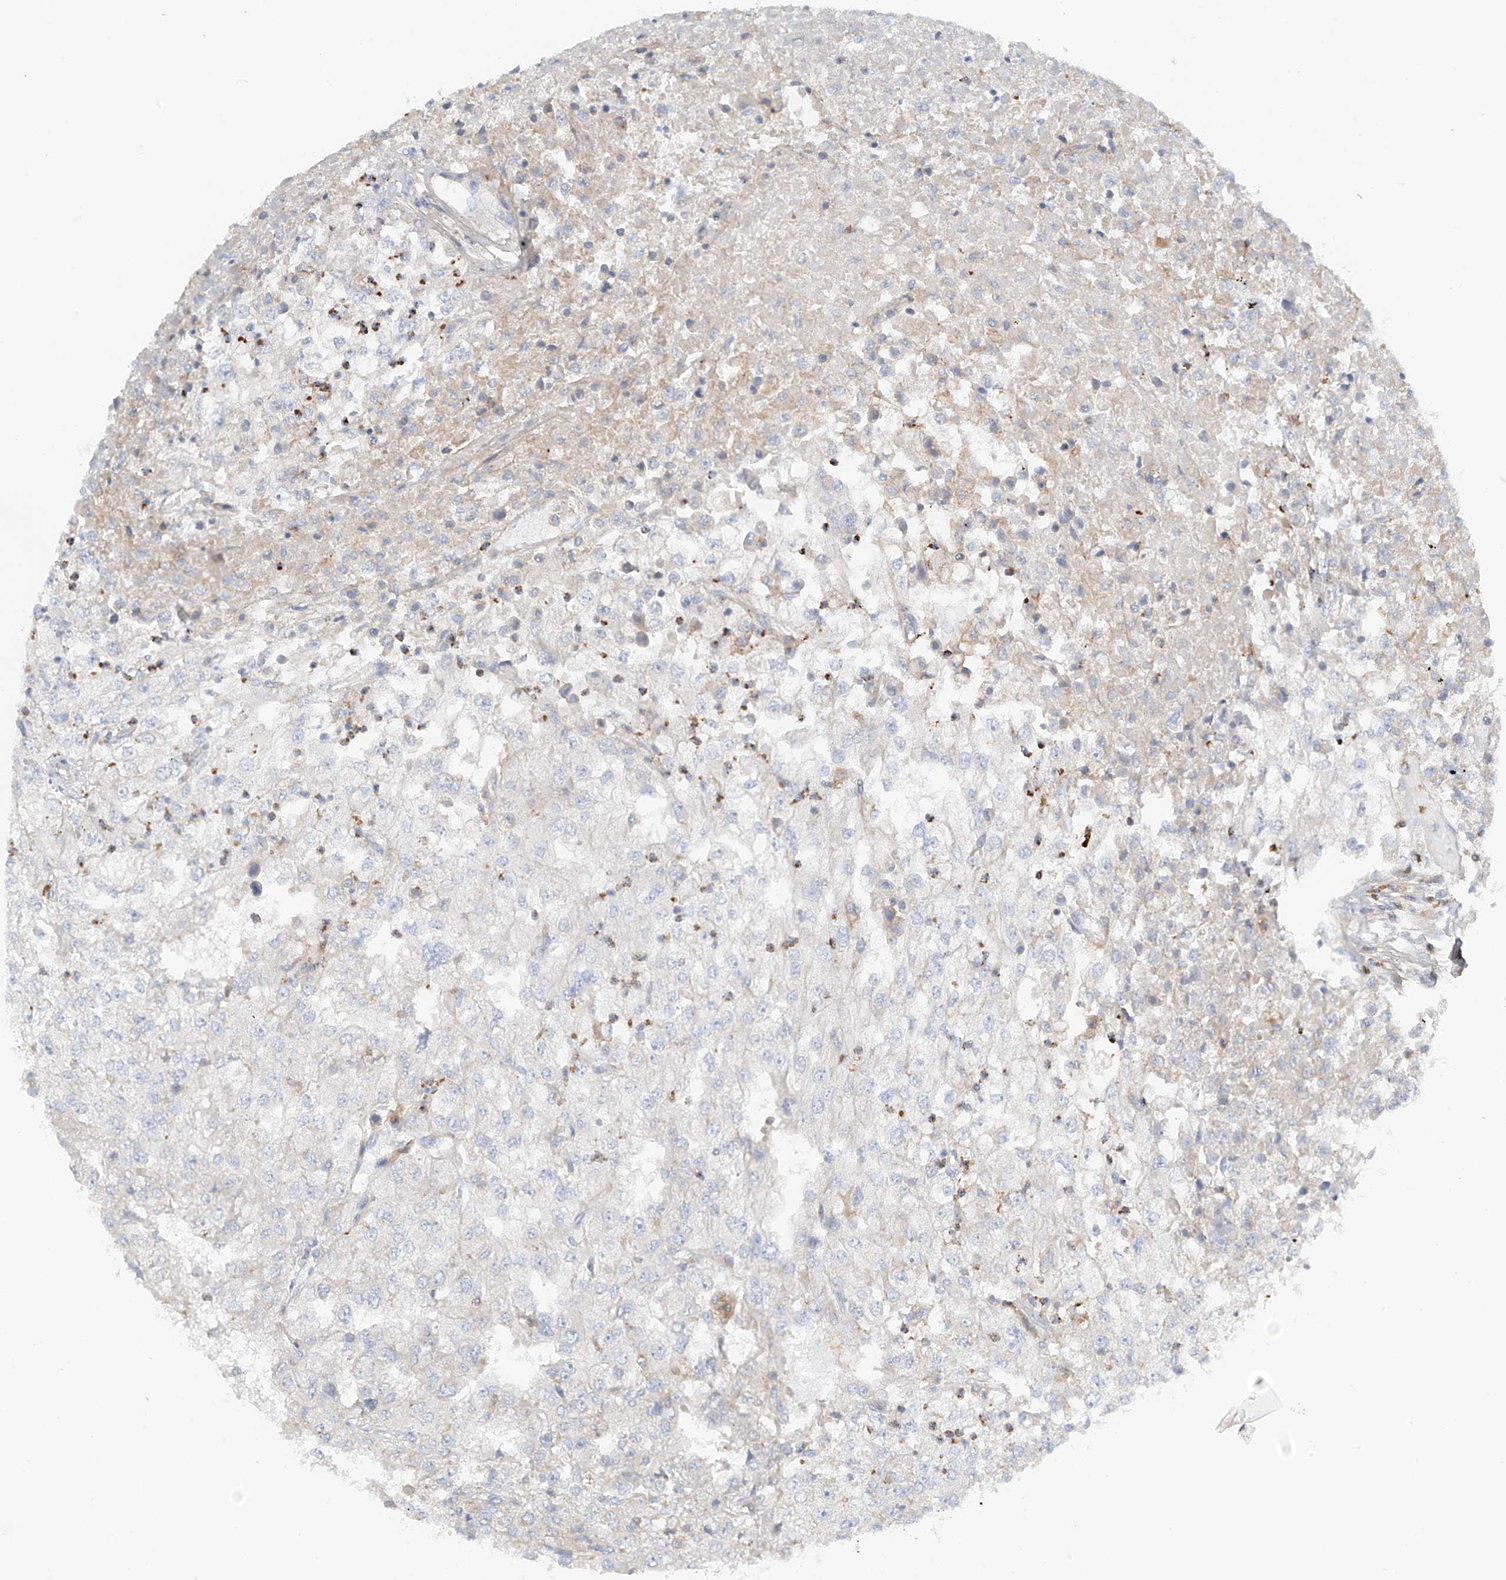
{"staining": {"intensity": "negative", "quantity": "none", "location": "none"}, "tissue": "renal cancer", "cell_type": "Tumor cells", "image_type": "cancer", "snomed": [{"axis": "morphology", "description": "Adenocarcinoma, NOS"}, {"axis": "topography", "description": "Kidney"}], "caption": "Photomicrograph shows no protein expression in tumor cells of renal cancer tissue.", "gene": "NALCN", "patient": {"sex": "female", "age": 54}}